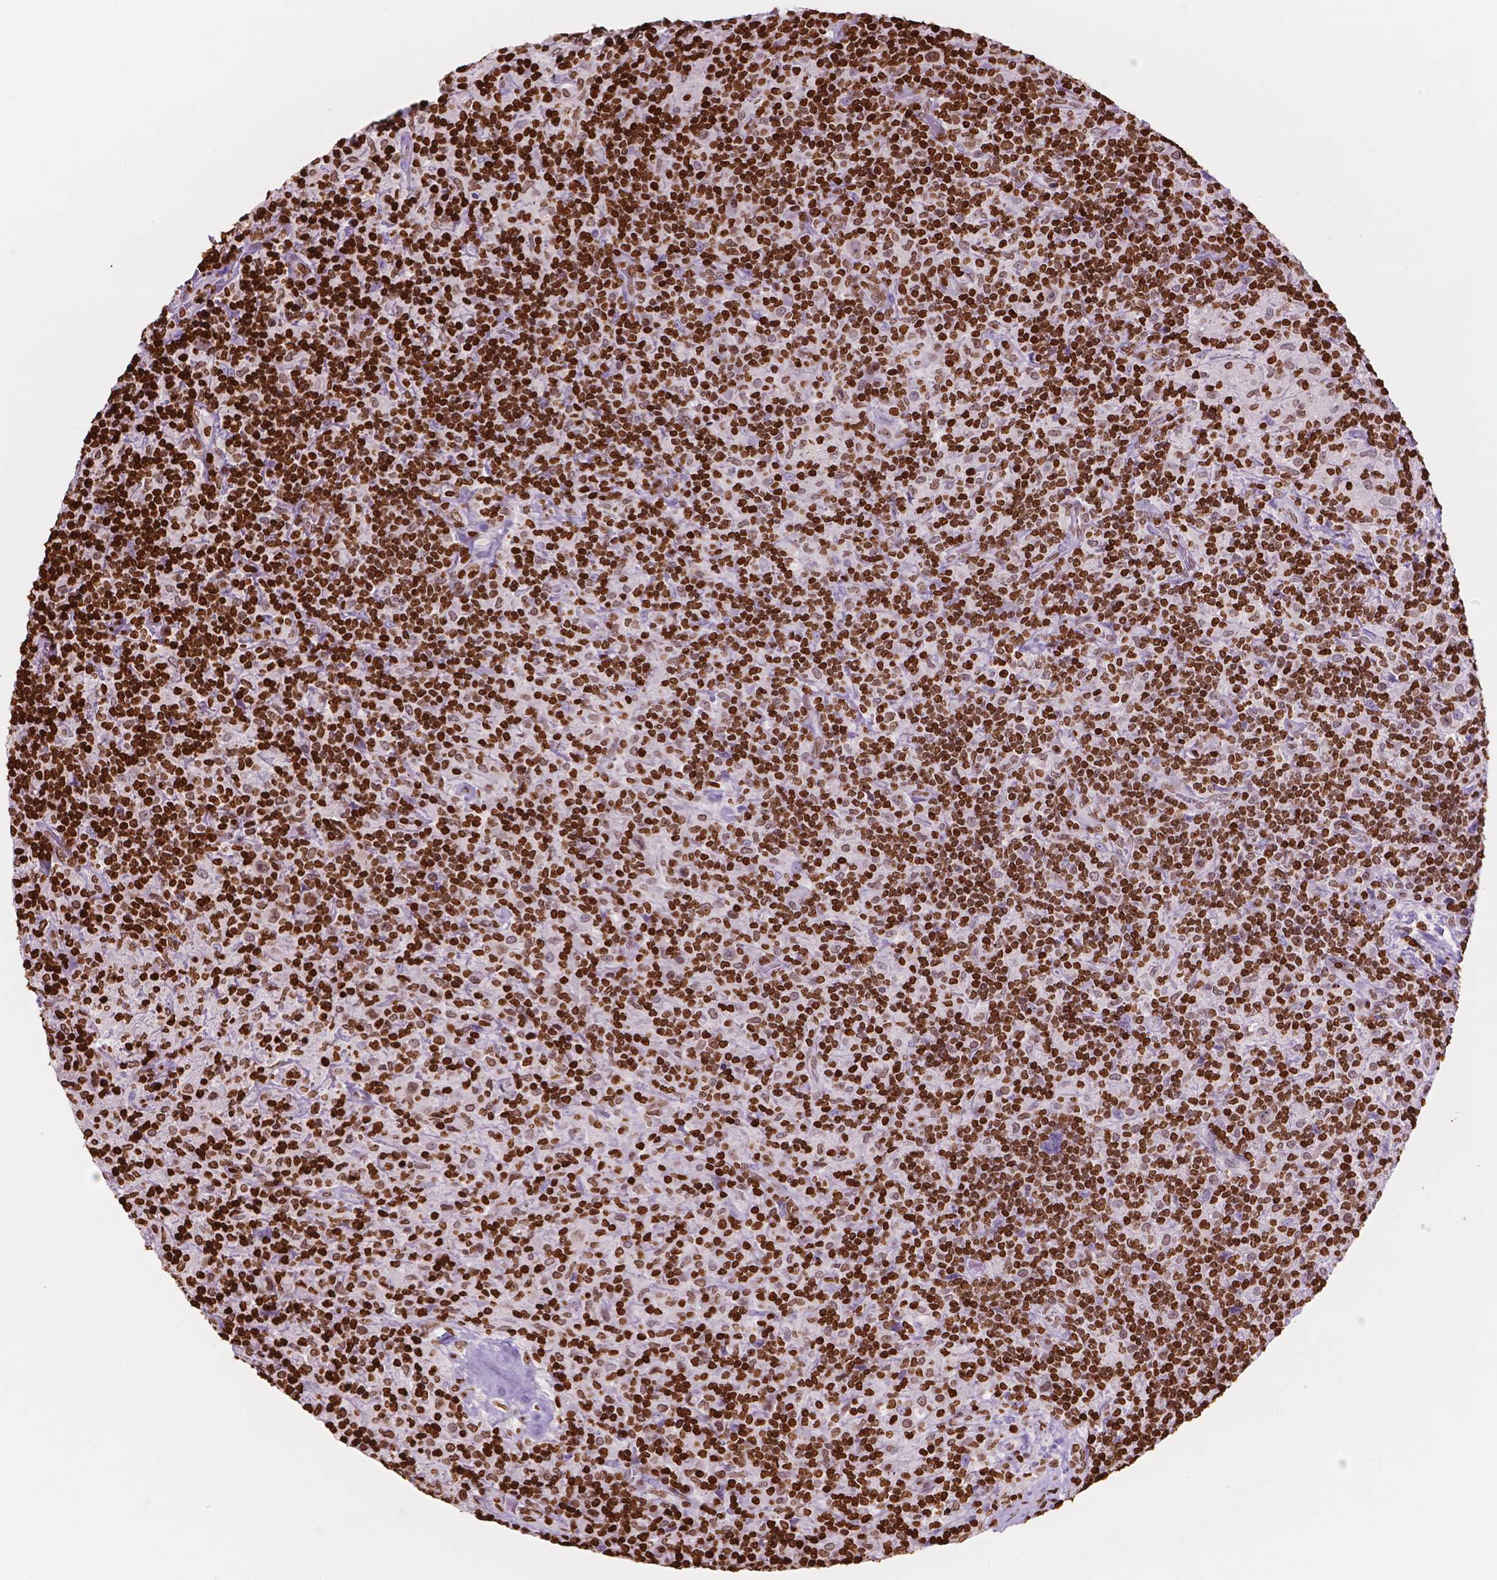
{"staining": {"intensity": "negative", "quantity": "none", "location": "none"}, "tissue": "lymphoma", "cell_type": "Tumor cells", "image_type": "cancer", "snomed": [{"axis": "morphology", "description": "Hodgkin's disease, NOS"}, {"axis": "topography", "description": "Lymph node"}], "caption": "An immunohistochemistry (IHC) photomicrograph of lymphoma is shown. There is no staining in tumor cells of lymphoma.", "gene": "CBY3", "patient": {"sex": "male", "age": 70}}